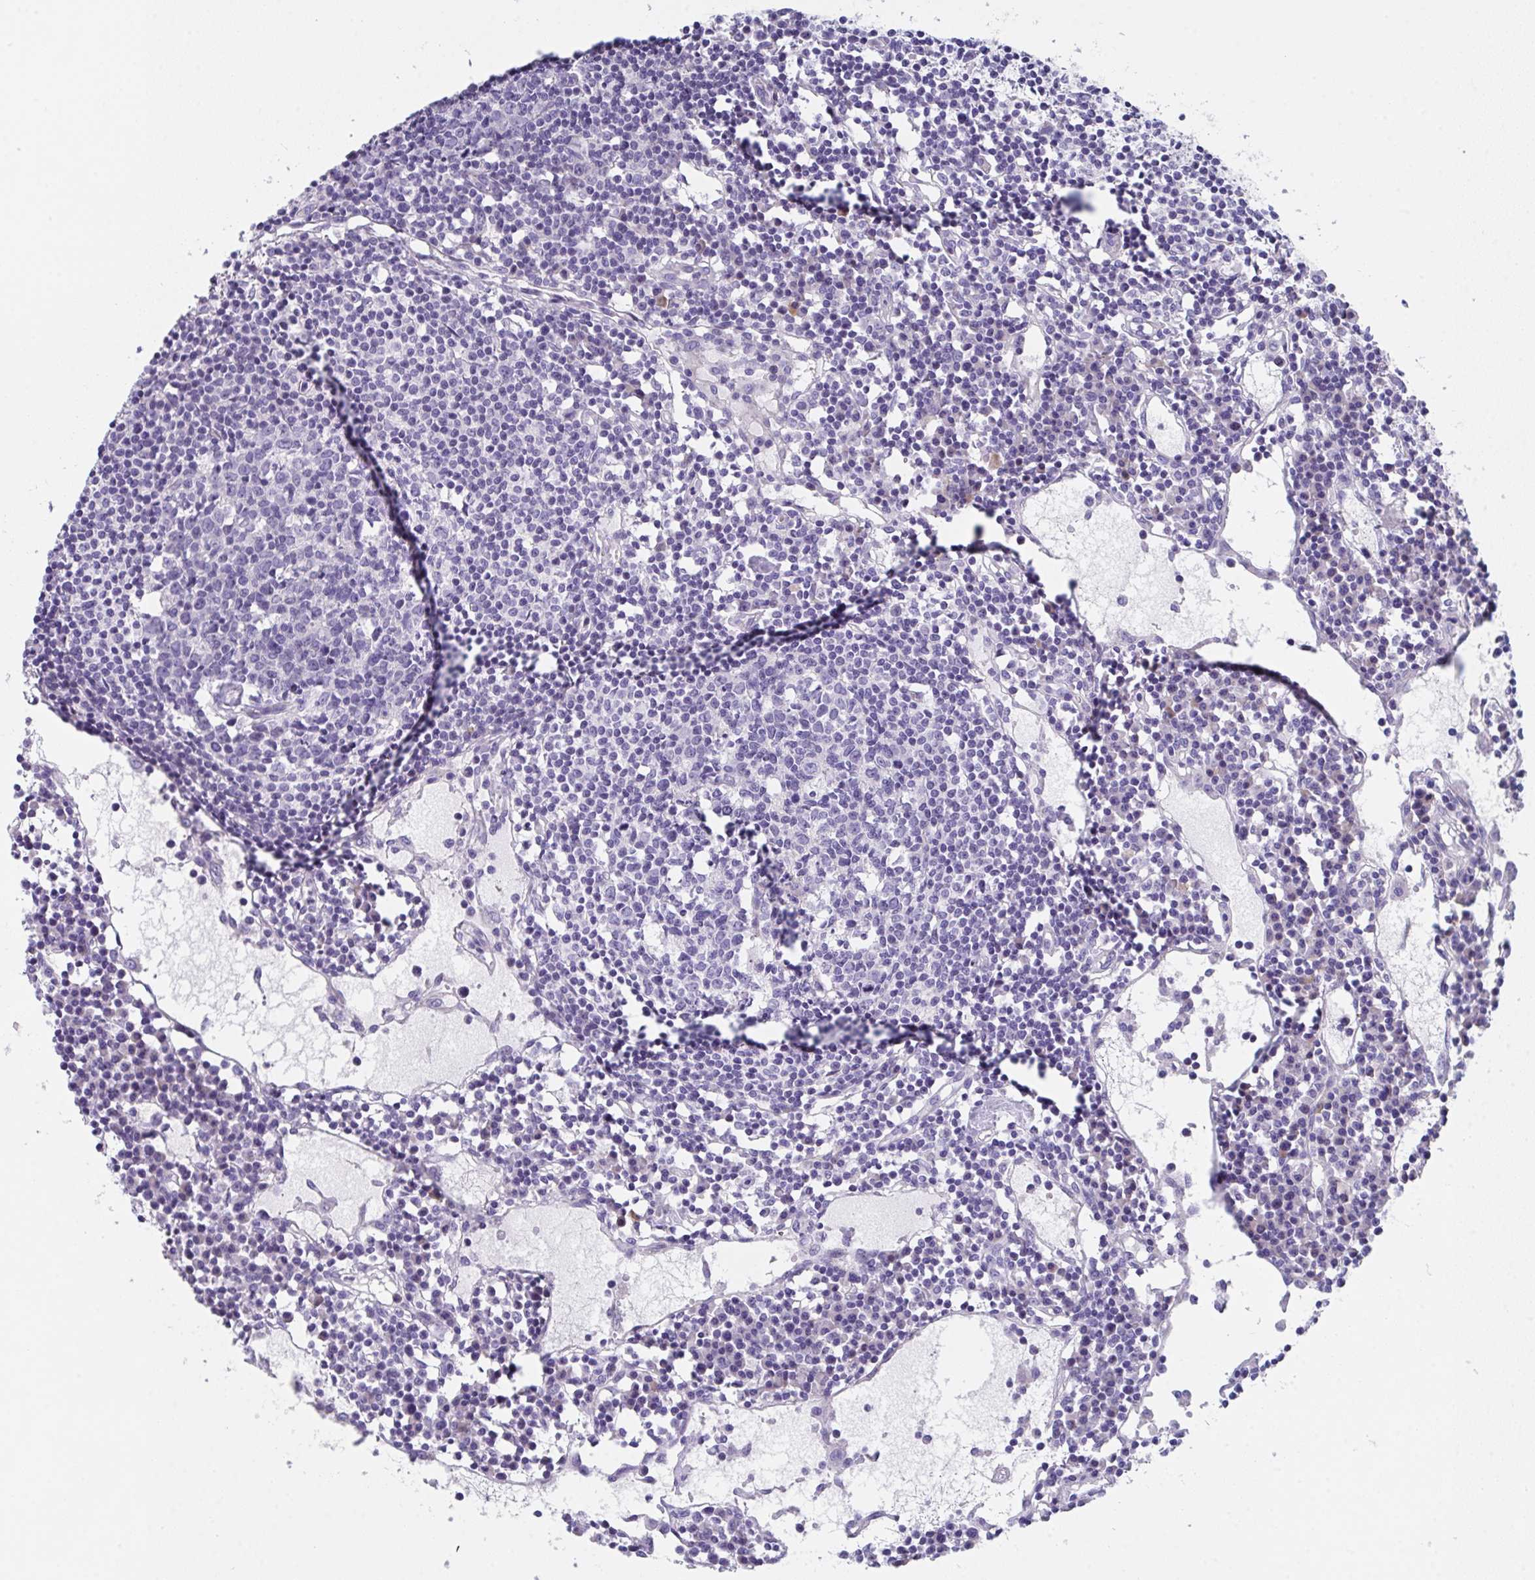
{"staining": {"intensity": "negative", "quantity": "none", "location": "none"}, "tissue": "lymph node", "cell_type": "Germinal center cells", "image_type": "normal", "snomed": [{"axis": "morphology", "description": "Normal tissue, NOS"}, {"axis": "topography", "description": "Lymph node"}], "caption": "High power microscopy micrograph of an immunohistochemistry micrograph of unremarkable lymph node, revealing no significant positivity in germinal center cells.", "gene": "FBXO47", "patient": {"sex": "female", "age": 78}}